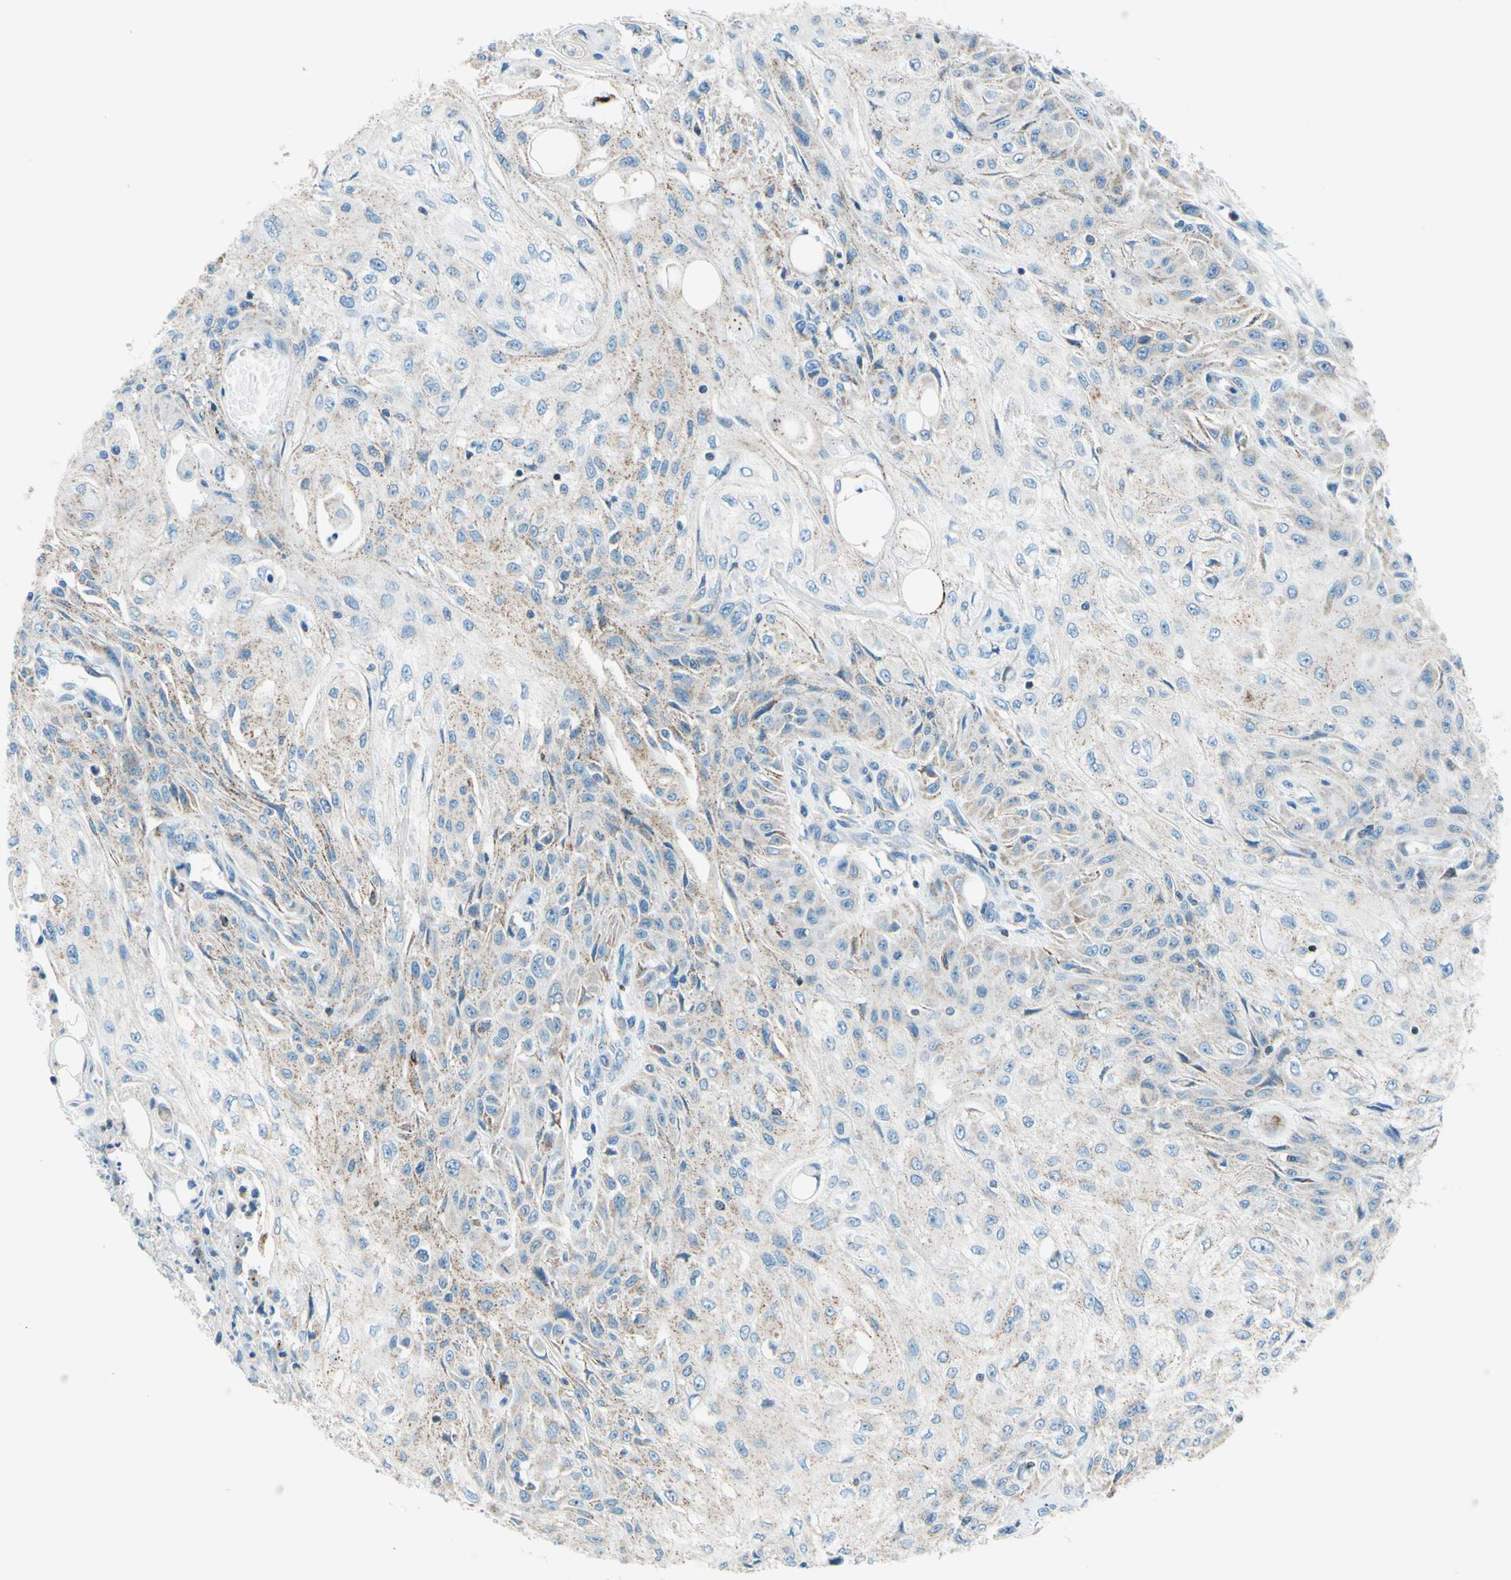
{"staining": {"intensity": "weak", "quantity": "25%-75%", "location": "cytoplasmic/membranous"}, "tissue": "skin cancer", "cell_type": "Tumor cells", "image_type": "cancer", "snomed": [{"axis": "morphology", "description": "Squamous cell carcinoma, NOS"}, {"axis": "topography", "description": "Skin"}], "caption": "This is a histology image of immunohistochemistry (IHC) staining of skin cancer, which shows weak expression in the cytoplasmic/membranous of tumor cells.", "gene": "CBX7", "patient": {"sex": "male", "age": 75}}